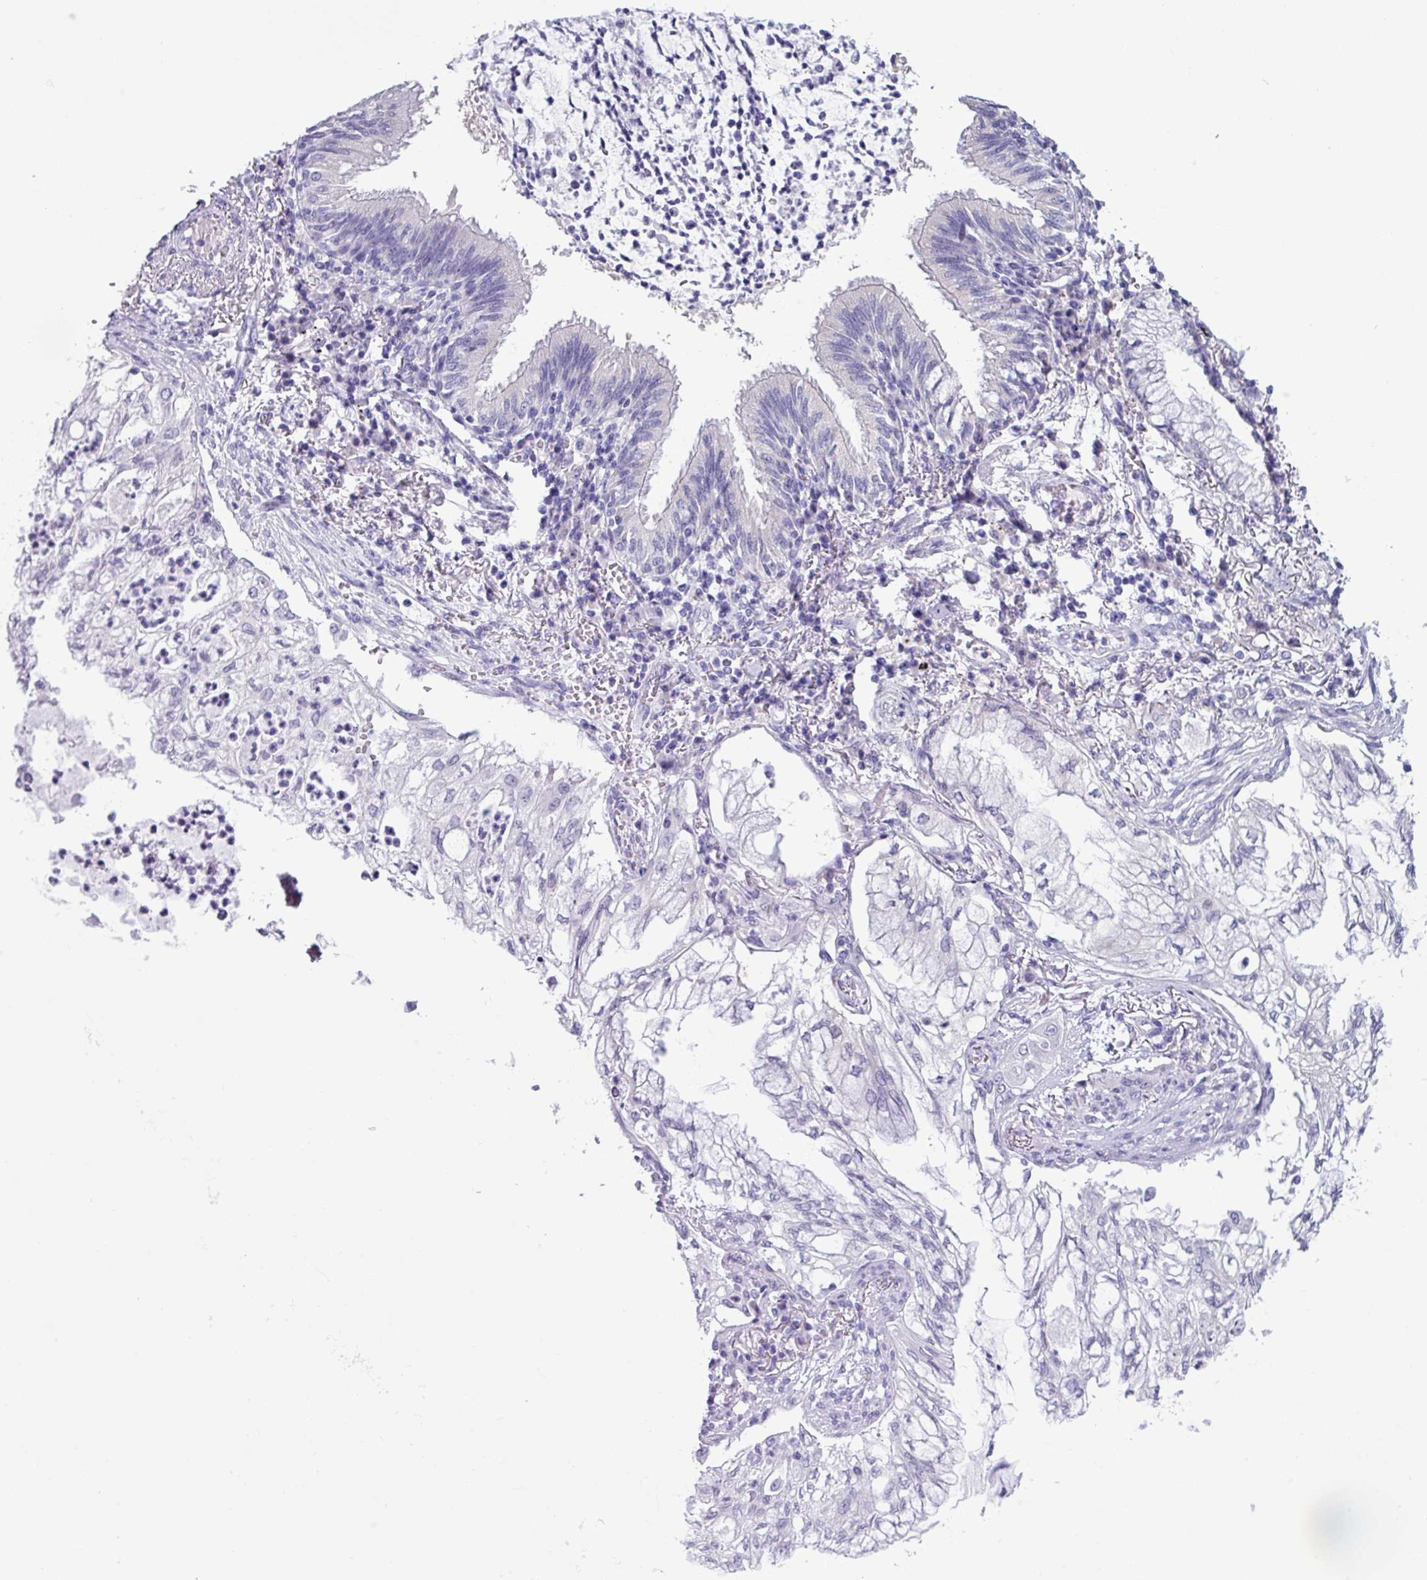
{"staining": {"intensity": "negative", "quantity": "none", "location": "none"}, "tissue": "lung cancer", "cell_type": "Tumor cells", "image_type": "cancer", "snomed": [{"axis": "morphology", "description": "Adenocarcinoma, NOS"}, {"axis": "topography", "description": "Lung"}], "caption": "The histopathology image demonstrates no significant expression in tumor cells of lung adenocarcinoma. (DAB (3,3'-diaminobenzidine) IHC with hematoxylin counter stain).", "gene": "C20orf27", "patient": {"sex": "female", "age": 70}}